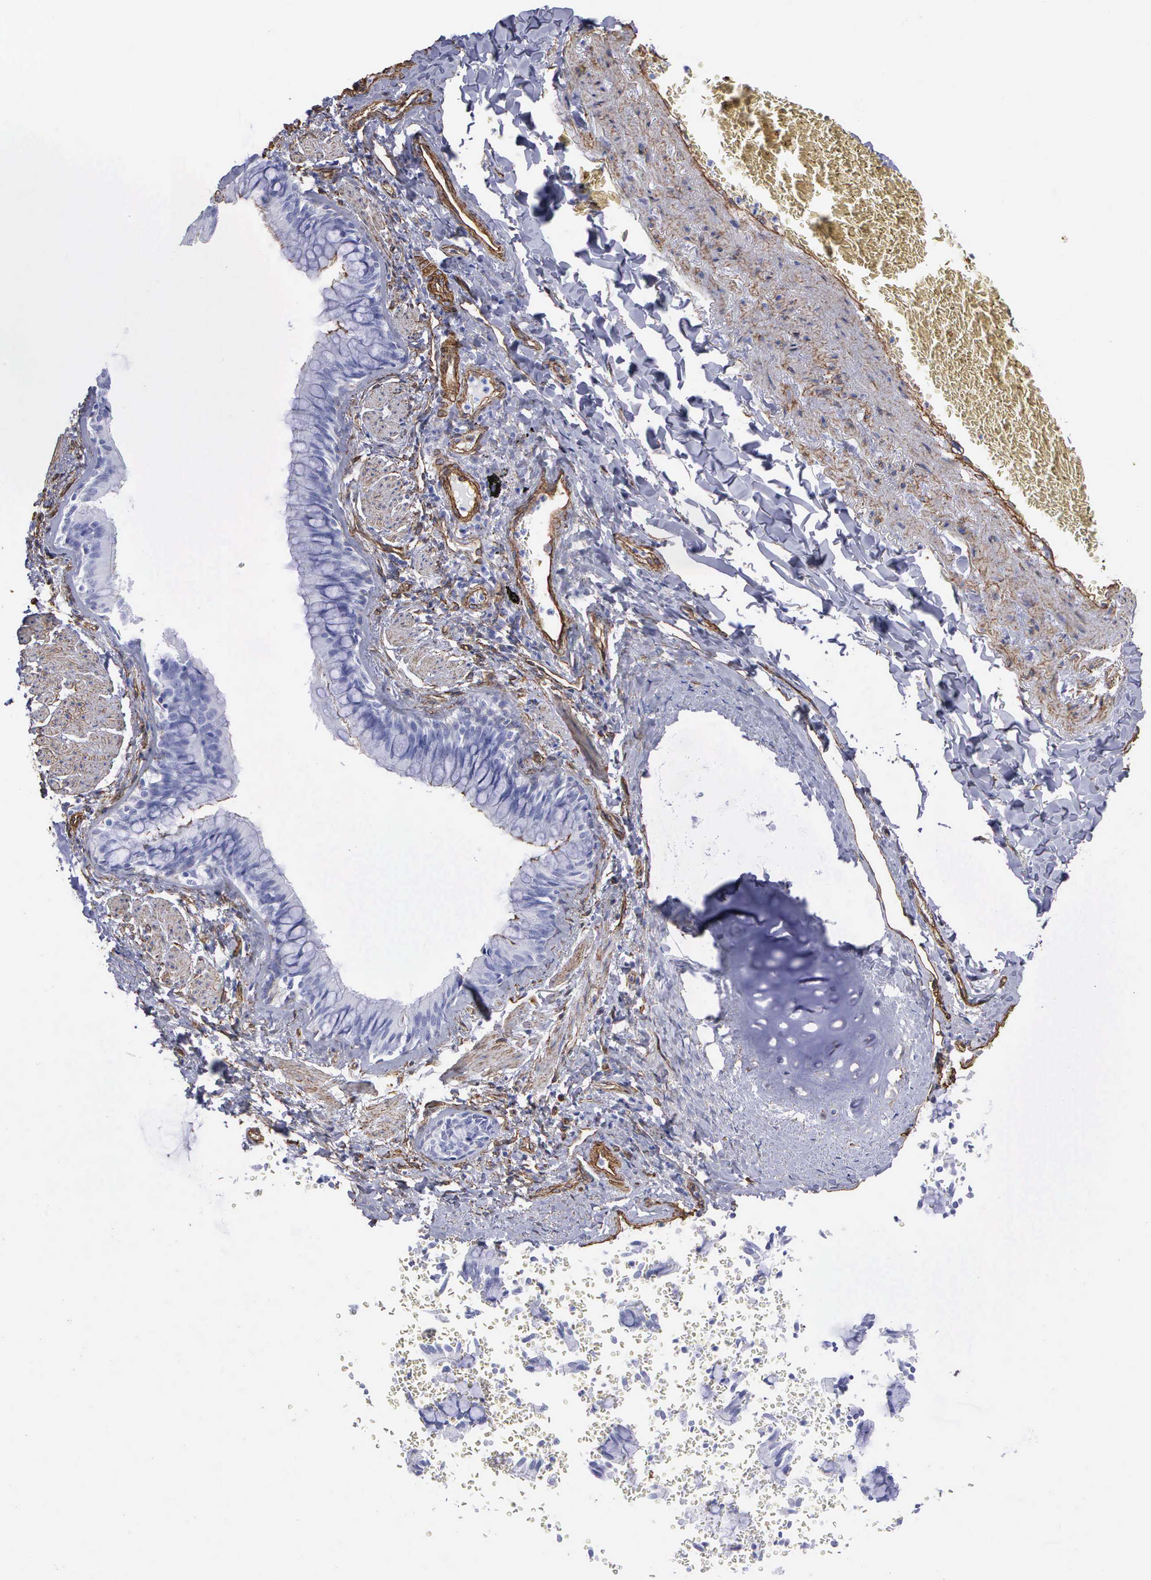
{"staining": {"intensity": "weak", "quantity": "<25%", "location": "cytoplasmic/membranous"}, "tissue": "bronchus", "cell_type": "Respiratory epithelial cells", "image_type": "normal", "snomed": [{"axis": "morphology", "description": "Normal tissue, NOS"}, {"axis": "topography", "description": "Lung"}], "caption": "Human bronchus stained for a protein using immunohistochemistry exhibits no positivity in respiratory epithelial cells.", "gene": "MAGEB10", "patient": {"sex": "male", "age": 54}}